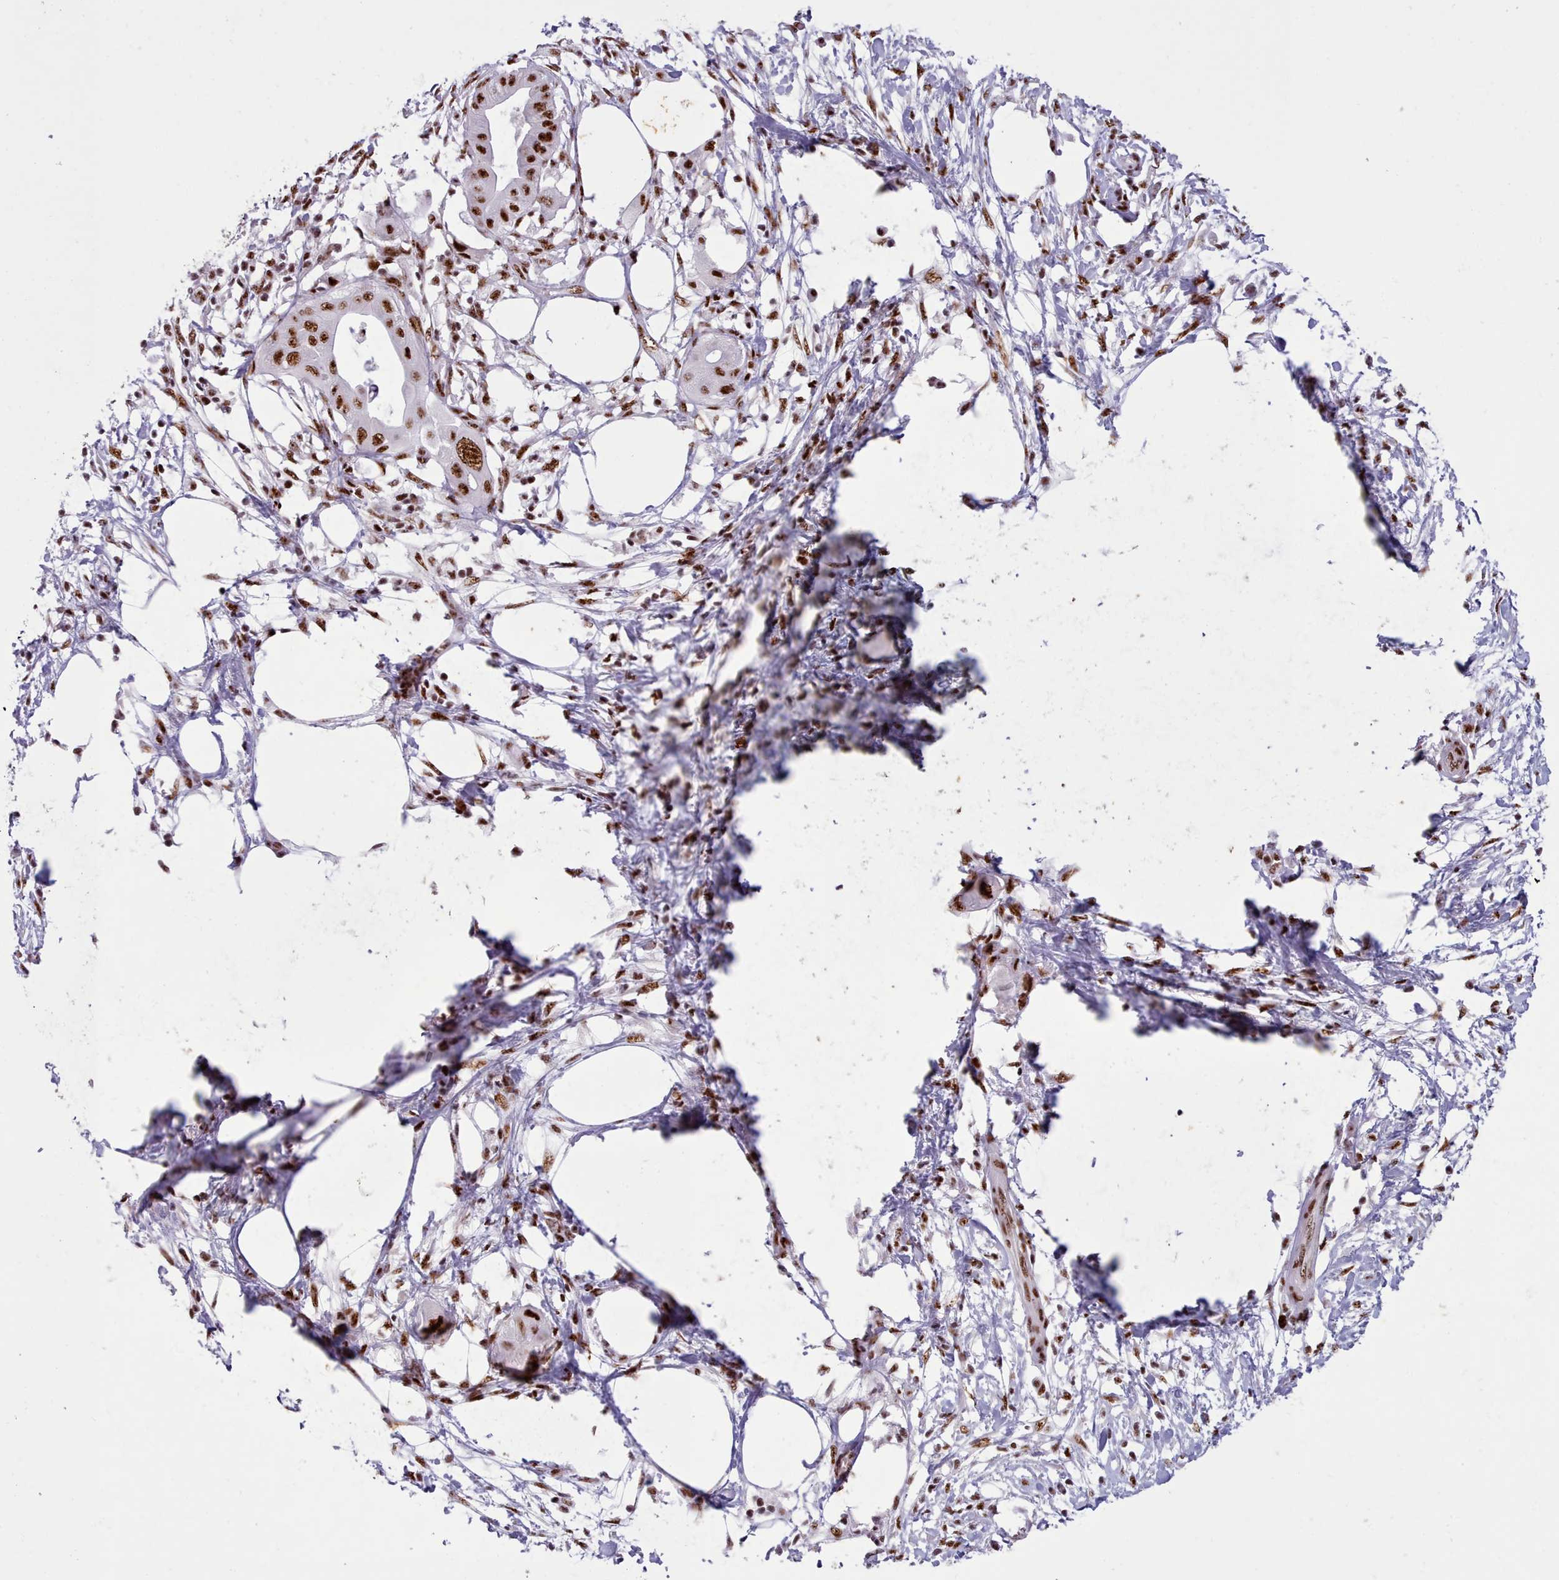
{"staining": {"intensity": "strong", "quantity": ">75%", "location": "nuclear"}, "tissue": "pancreatic cancer", "cell_type": "Tumor cells", "image_type": "cancer", "snomed": [{"axis": "morphology", "description": "Adenocarcinoma, NOS"}, {"axis": "topography", "description": "Pancreas"}], "caption": "Immunohistochemical staining of human adenocarcinoma (pancreatic) demonstrates high levels of strong nuclear protein expression in approximately >75% of tumor cells.", "gene": "TMEM35B", "patient": {"sex": "male", "age": 68}}